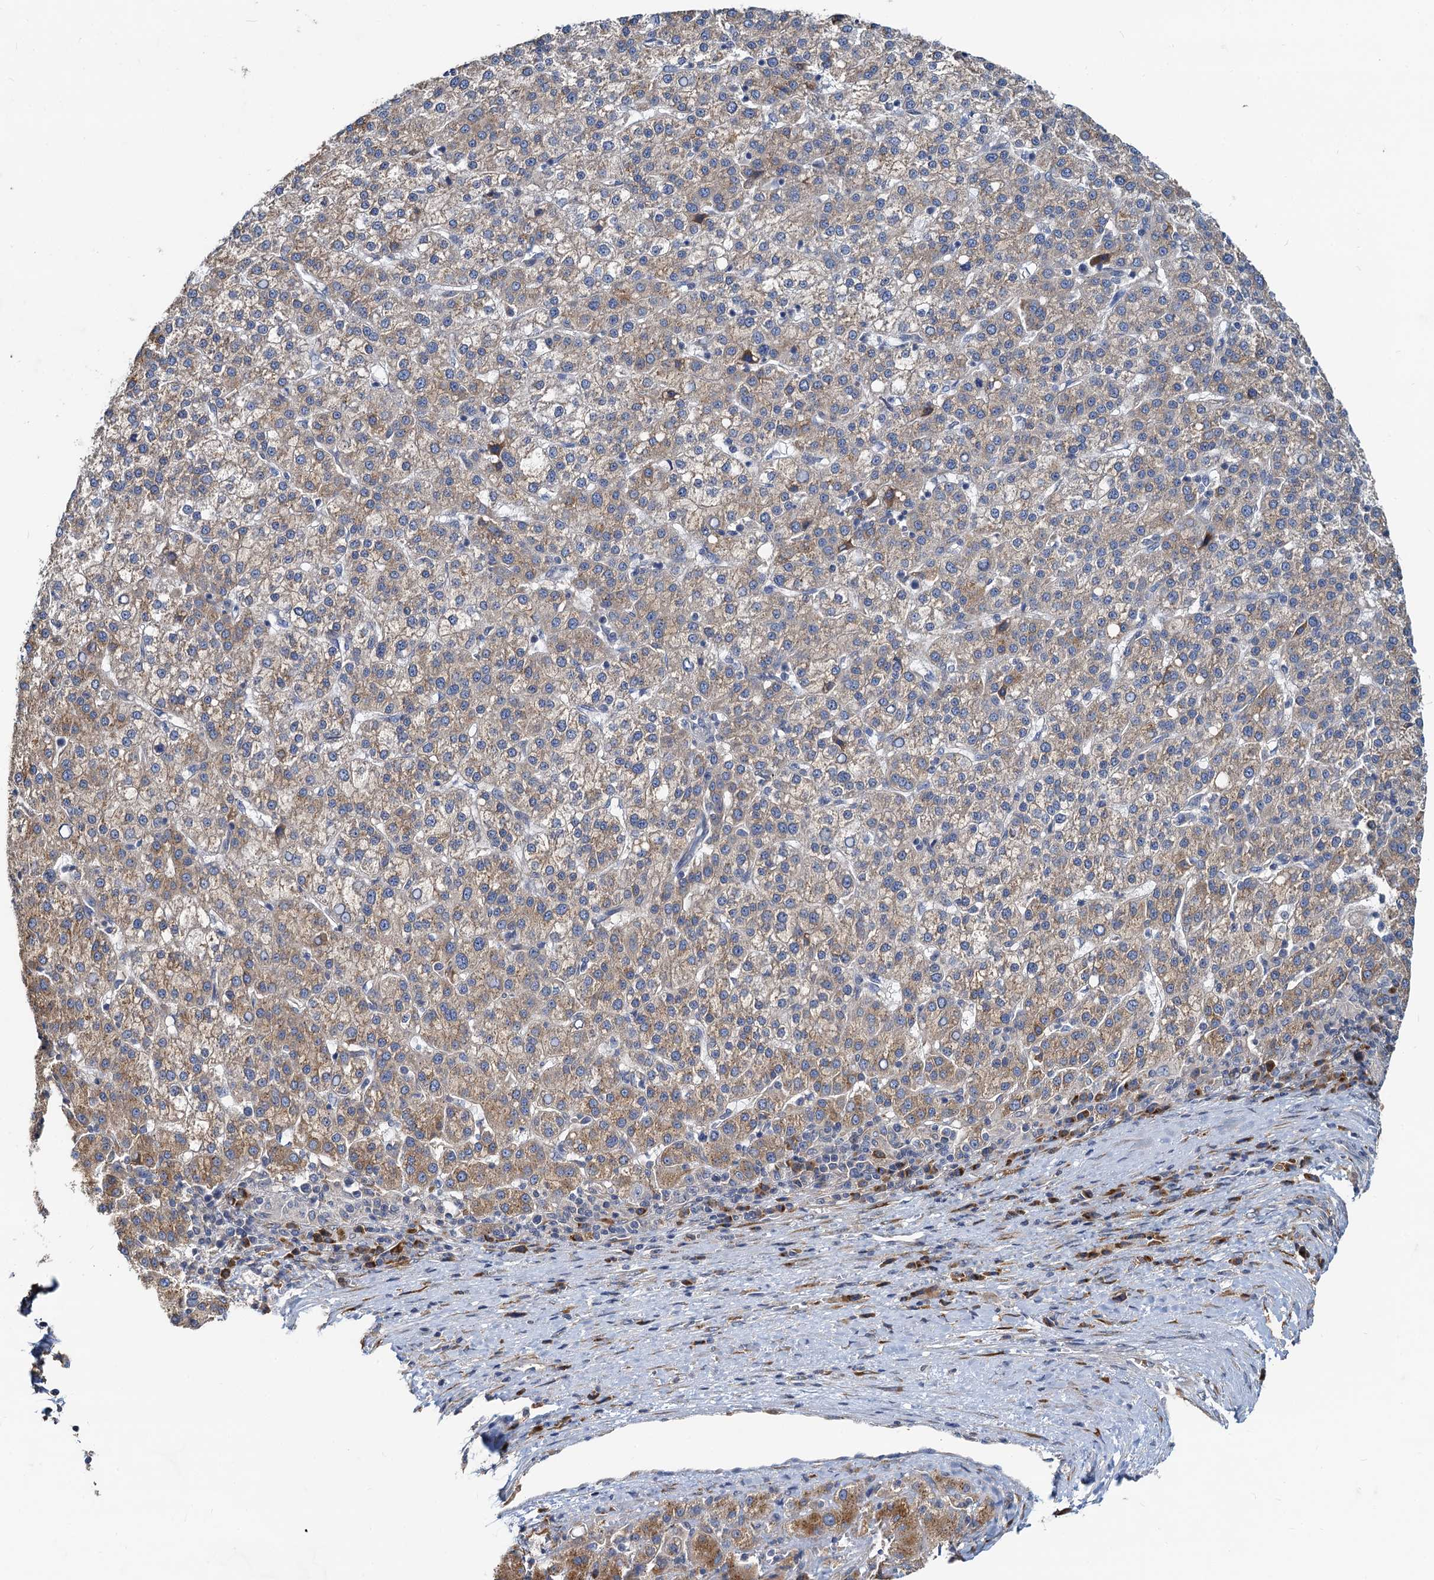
{"staining": {"intensity": "weak", "quantity": ">75%", "location": "cytoplasmic/membranous"}, "tissue": "liver cancer", "cell_type": "Tumor cells", "image_type": "cancer", "snomed": [{"axis": "morphology", "description": "Carcinoma, Hepatocellular, NOS"}, {"axis": "topography", "description": "Liver"}], "caption": "Approximately >75% of tumor cells in hepatocellular carcinoma (liver) exhibit weak cytoplasmic/membranous protein staining as visualized by brown immunohistochemical staining.", "gene": "NKAPD1", "patient": {"sex": "female", "age": 58}}